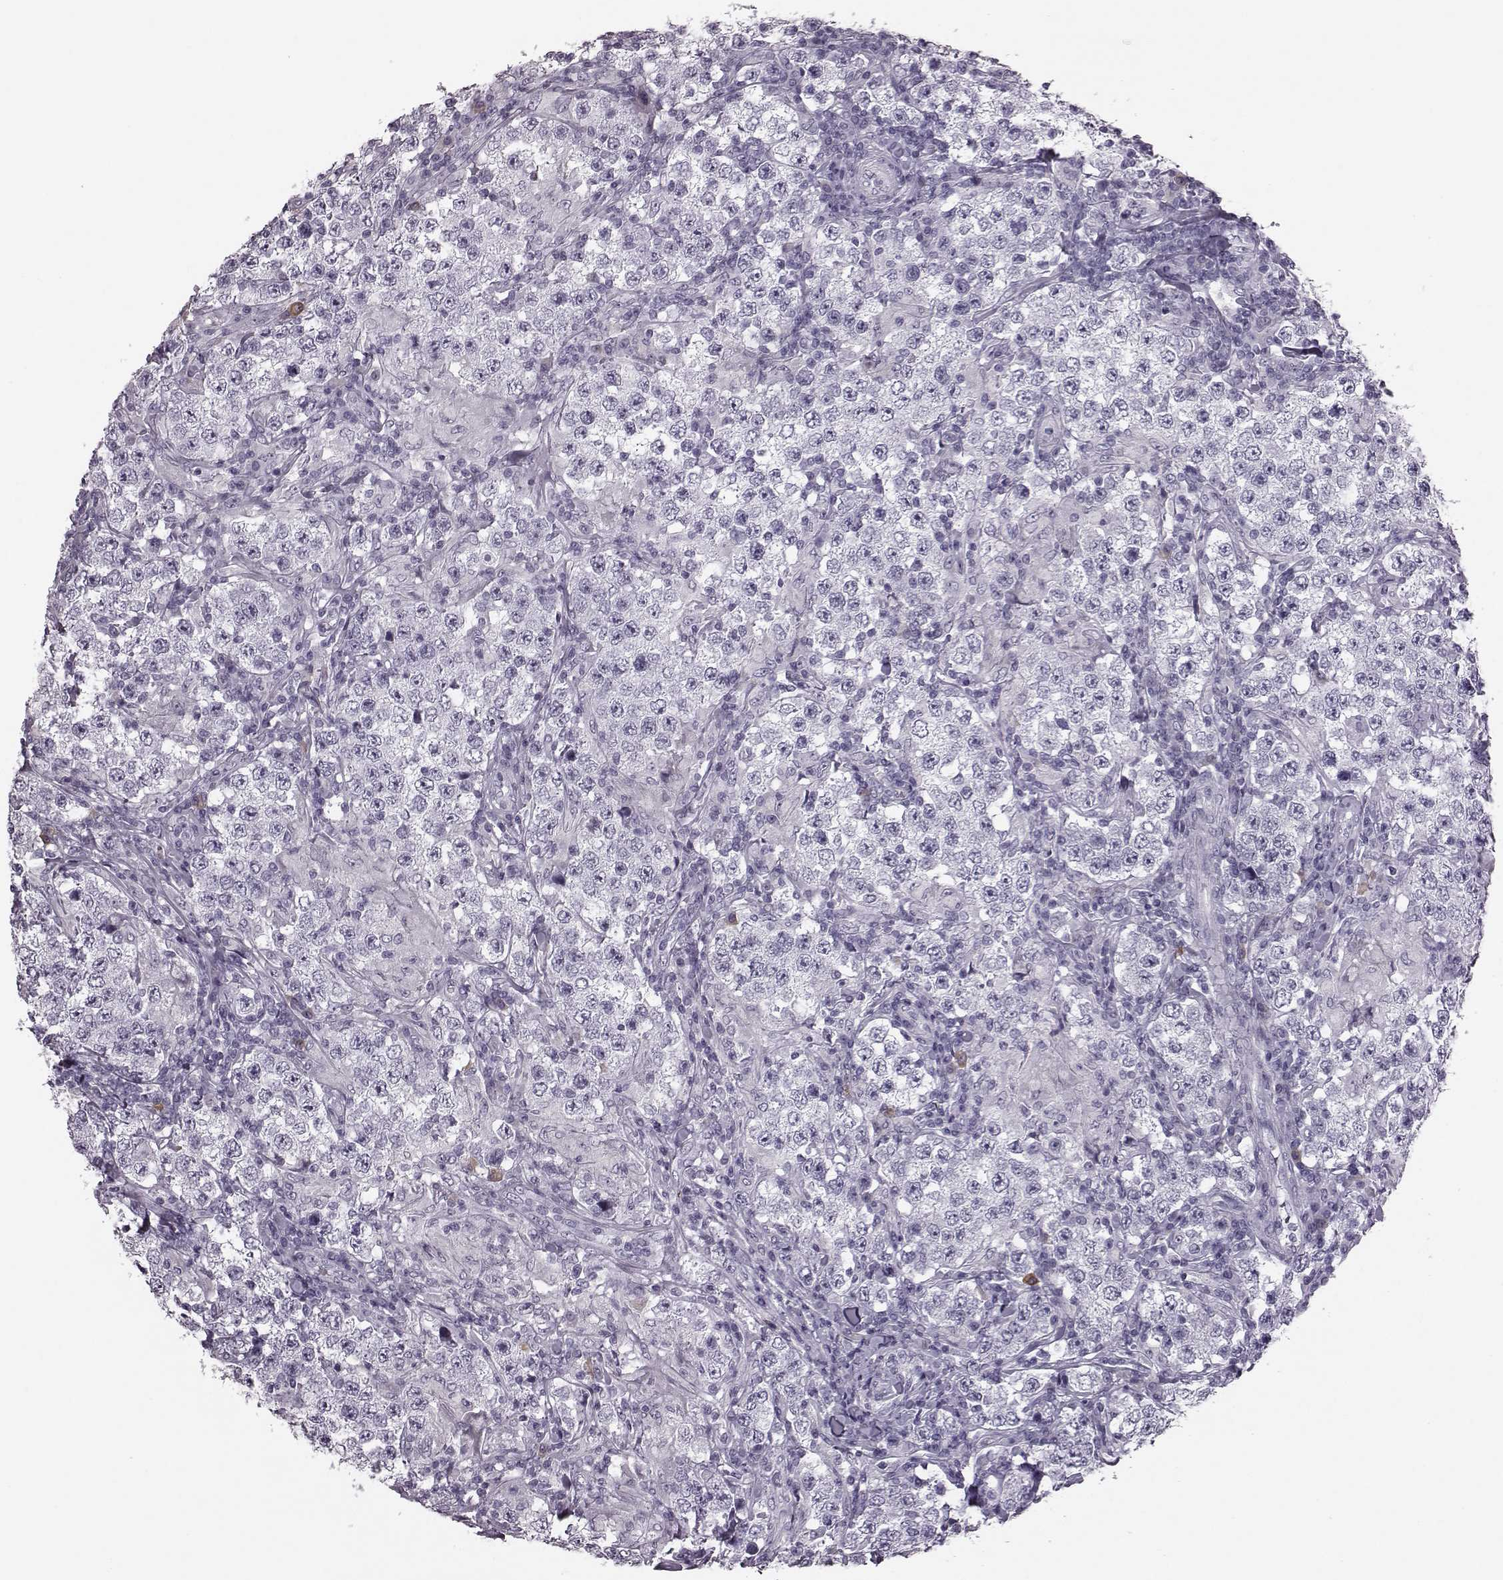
{"staining": {"intensity": "negative", "quantity": "none", "location": "none"}, "tissue": "testis cancer", "cell_type": "Tumor cells", "image_type": "cancer", "snomed": [{"axis": "morphology", "description": "Seminoma, NOS"}, {"axis": "morphology", "description": "Carcinoma, Embryonal, NOS"}, {"axis": "topography", "description": "Testis"}], "caption": "Immunohistochemistry (IHC) image of human seminoma (testis) stained for a protein (brown), which shows no staining in tumor cells.", "gene": "JSRP1", "patient": {"sex": "male", "age": 41}}